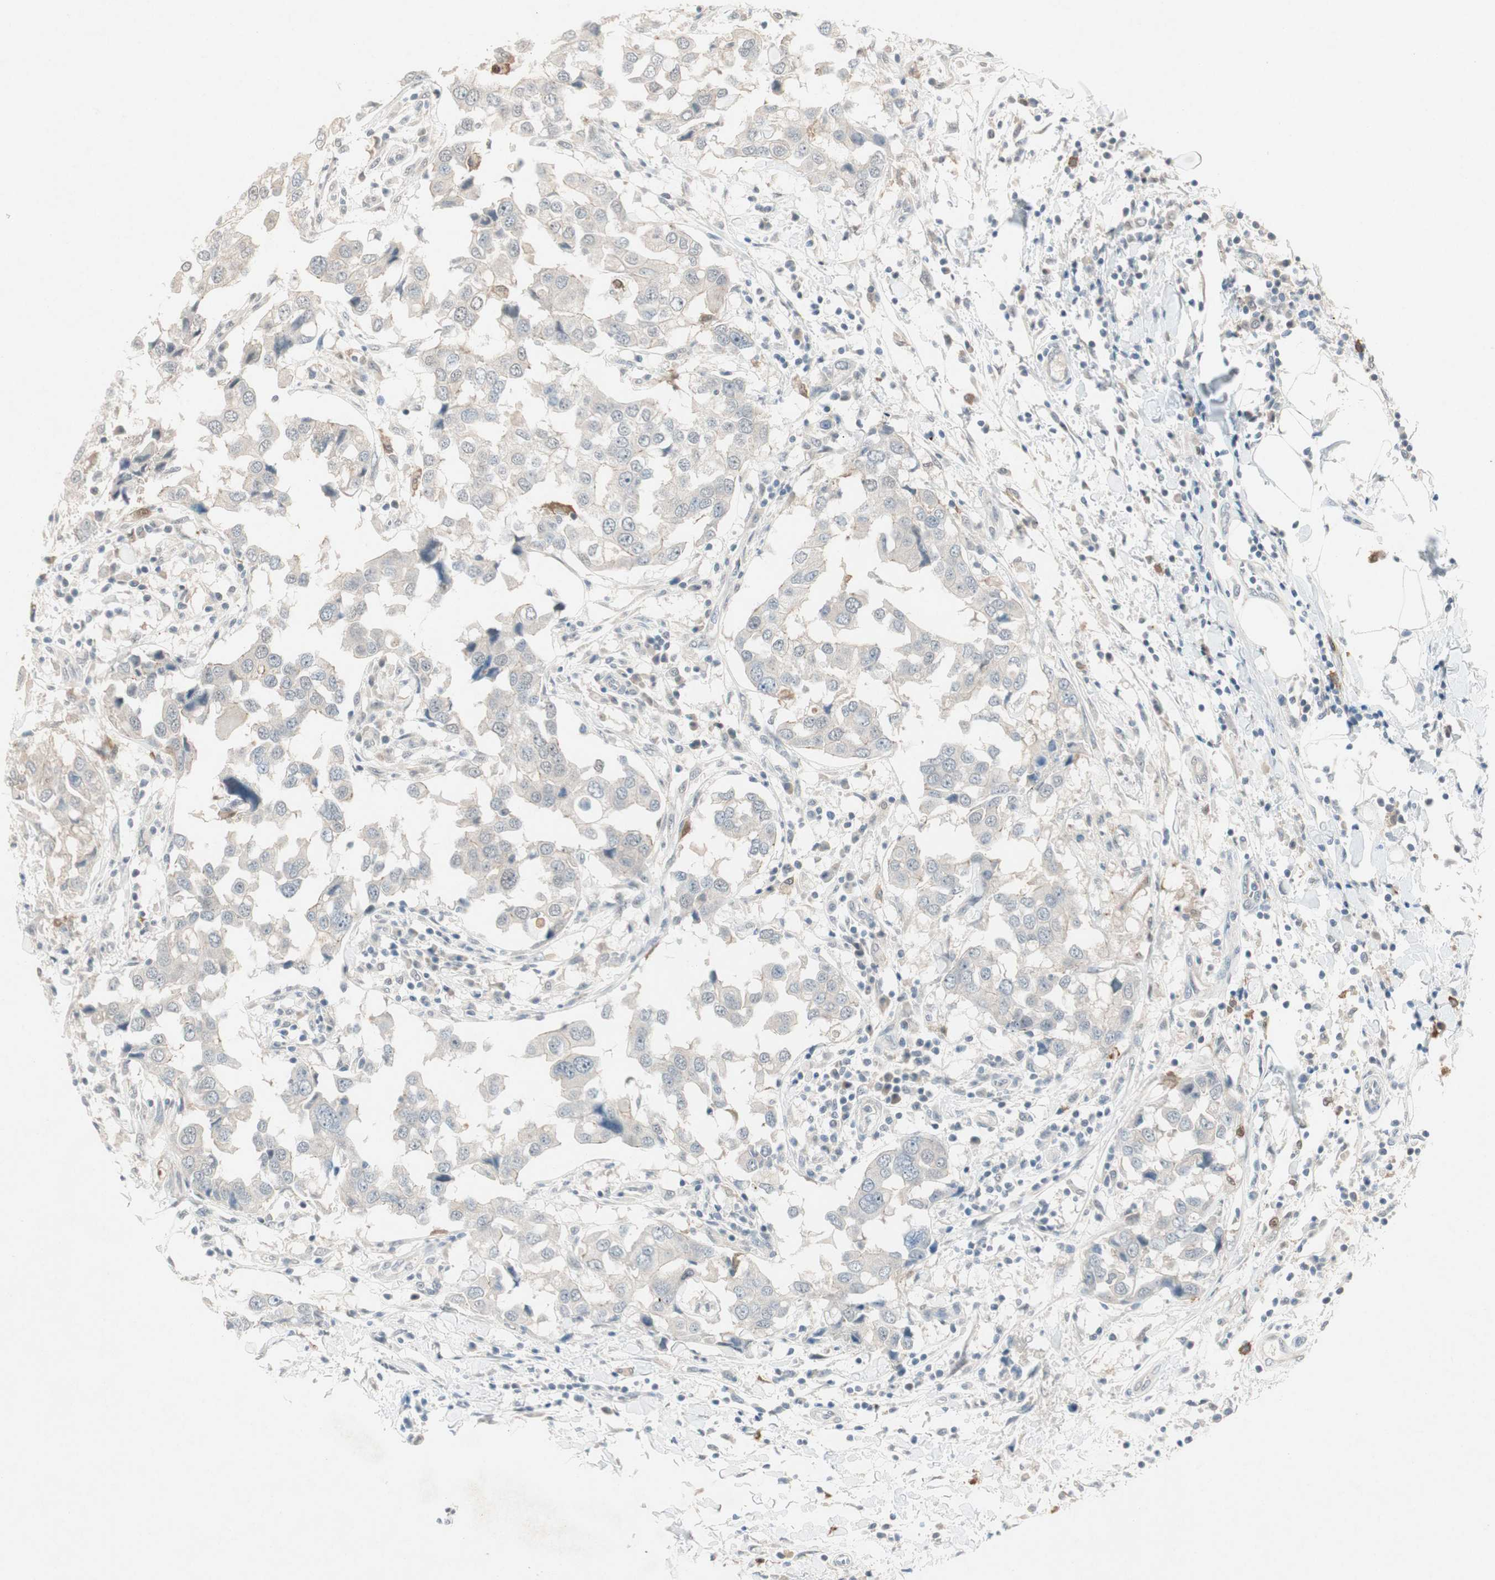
{"staining": {"intensity": "weak", "quantity": "<25%", "location": "cytoplasmic/membranous"}, "tissue": "breast cancer", "cell_type": "Tumor cells", "image_type": "cancer", "snomed": [{"axis": "morphology", "description": "Duct carcinoma"}, {"axis": "topography", "description": "Breast"}], "caption": "Immunohistochemical staining of human infiltrating ductal carcinoma (breast) exhibits no significant positivity in tumor cells. Nuclei are stained in blue.", "gene": "RTL6", "patient": {"sex": "female", "age": 27}}